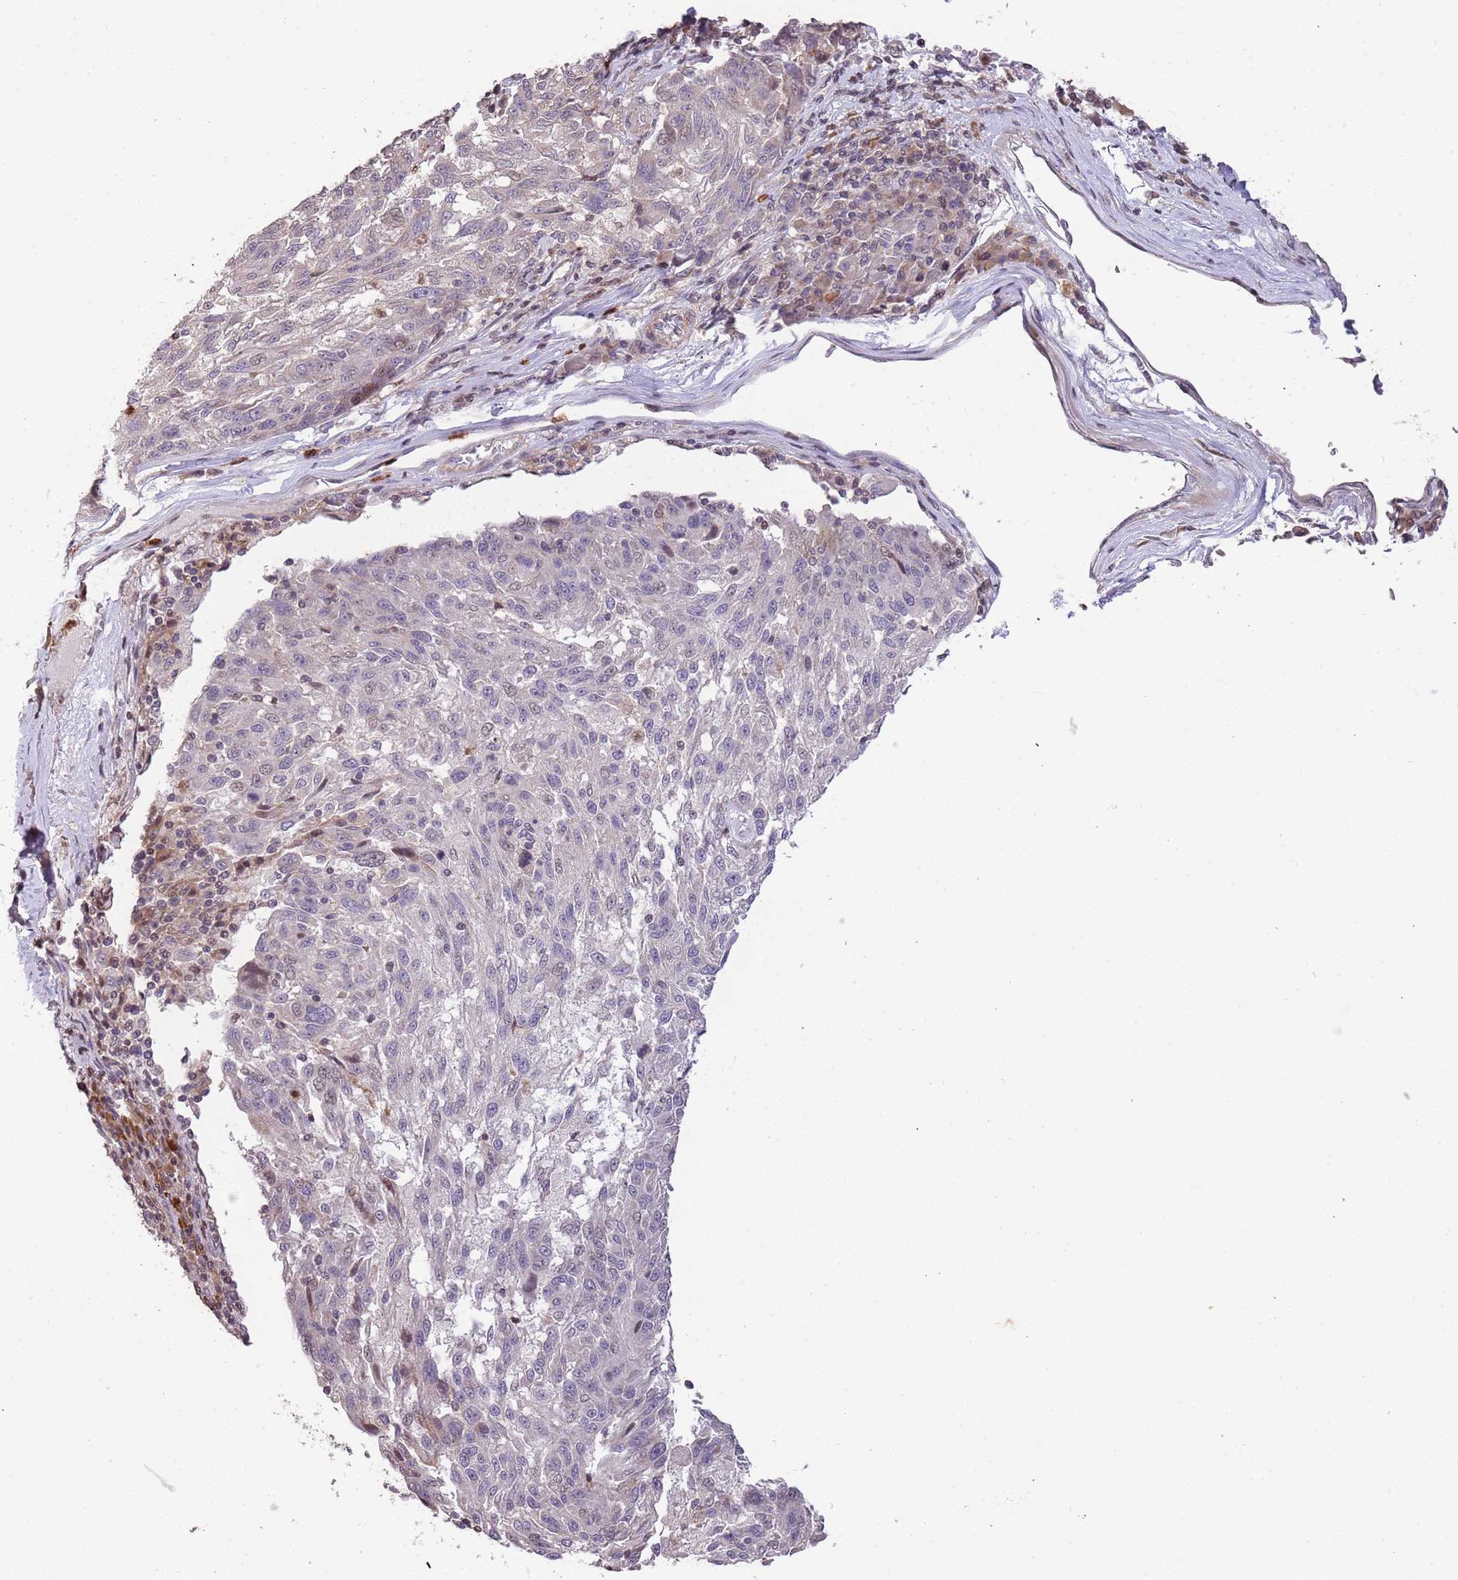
{"staining": {"intensity": "negative", "quantity": "none", "location": "none"}, "tissue": "melanoma", "cell_type": "Tumor cells", "image_type": "cancer", "snomed": [{"axis": "morphology", "description": "Malignant melanoma, NOS"}, {"axis": "topography", "description": "Skin"}], "caption": "This photomicrograph is of melanoma stained with immunohistochemistry (IHC) to label a protein in brown with the nuclei are counter-stained blue. There is no expression in tumor cells.", "gene": "SLC16A4", "patient": {"sex": "male", "age": 53}}